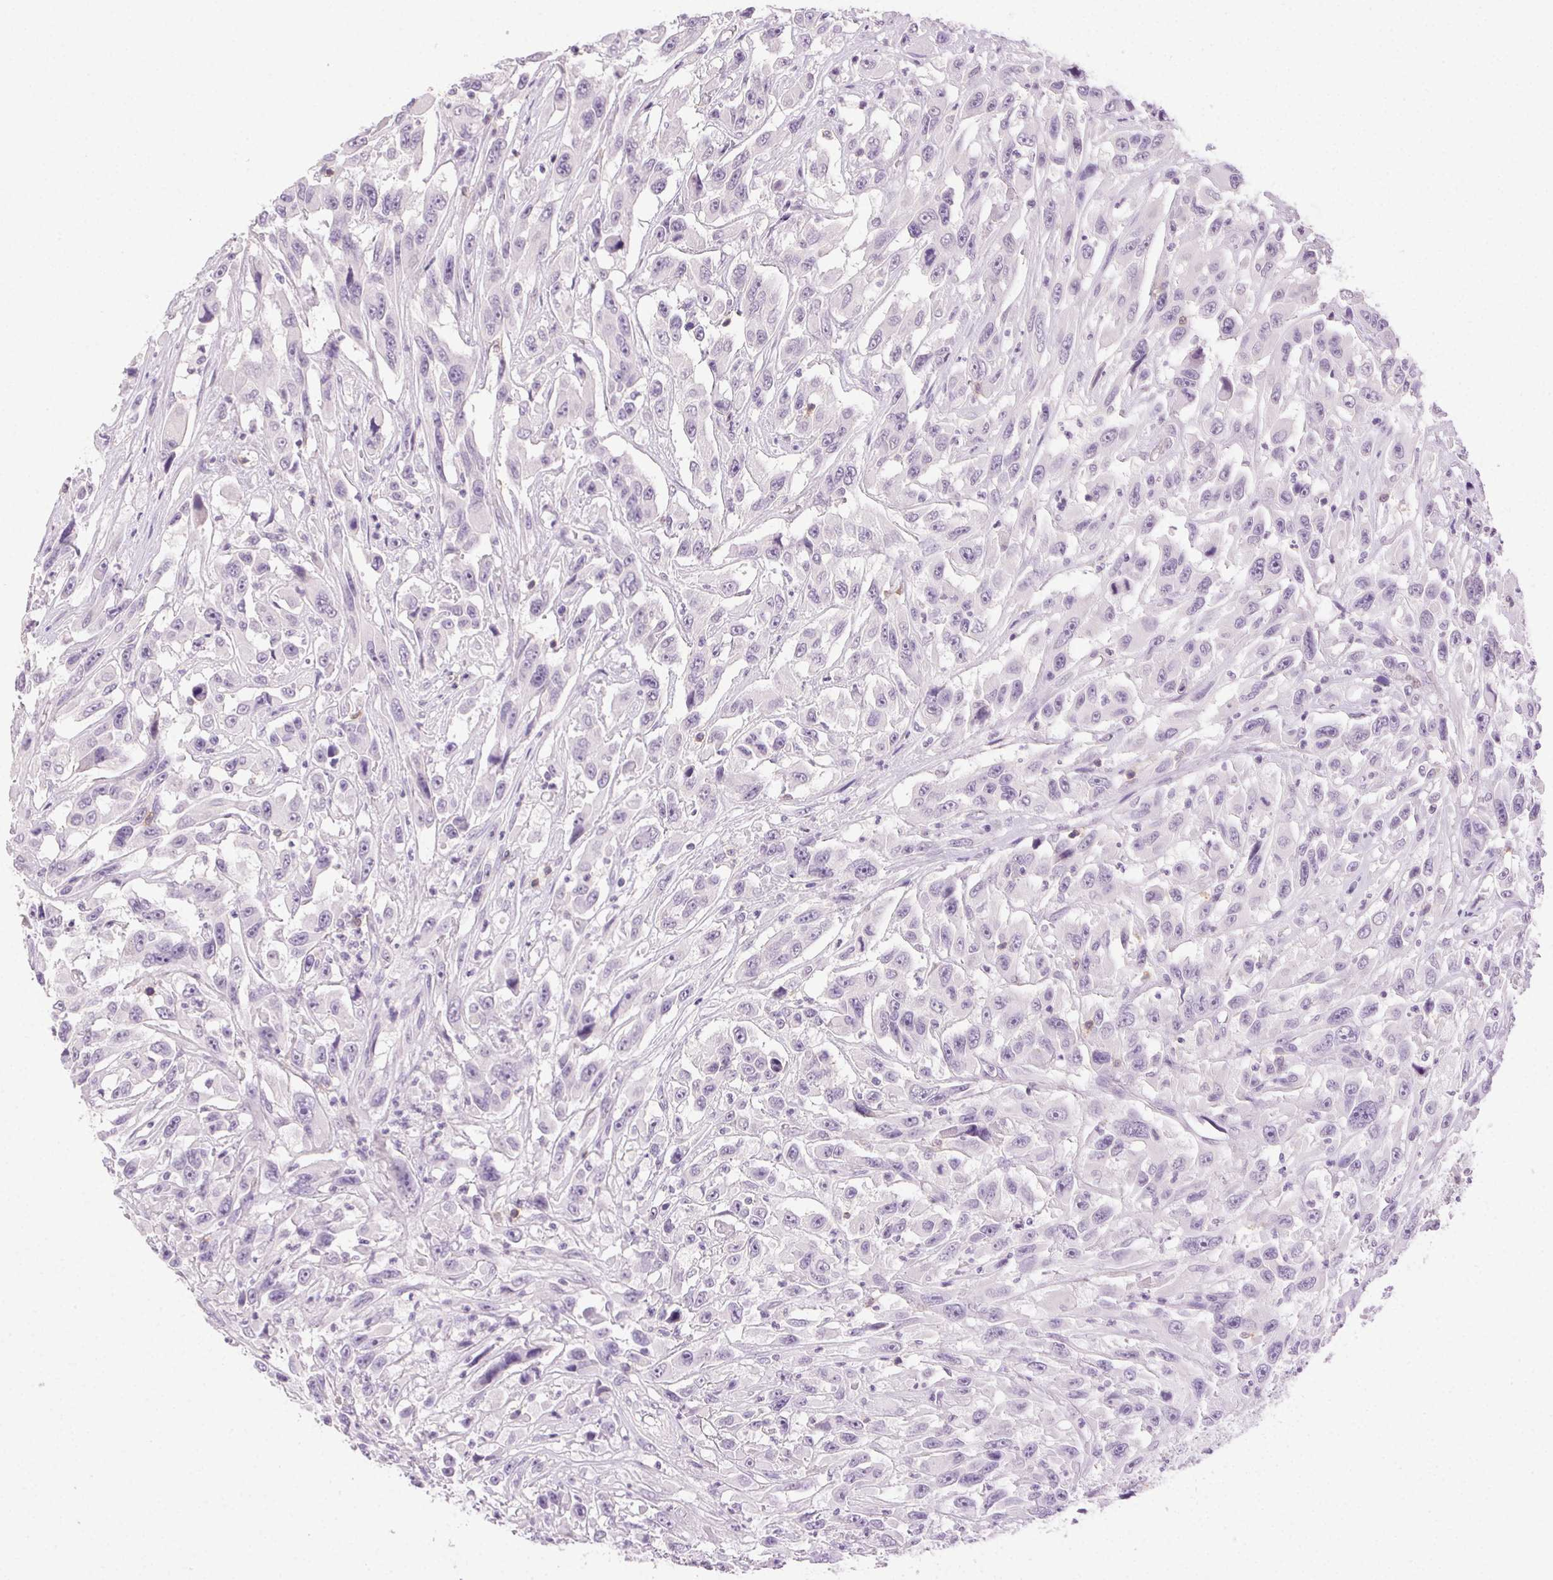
{"staining": {"intensity": "negative", "quantity": "none", "location": "none"}, "tissue": "urothelial cancer", "cell_type": "Tumor cells", "image_type": "cancer", "snomed": [{"axis": "morphology", "description": "Urothelial carcinoma, High grade"}, {"axis": "topography", "description": "Urinary bladder"}], "caption": "Image shows no protein positivity in tumor cells of urothelial cancer tissue.", "gene": "AKAP5", "patient": {"sex": "male", "age": 53}}